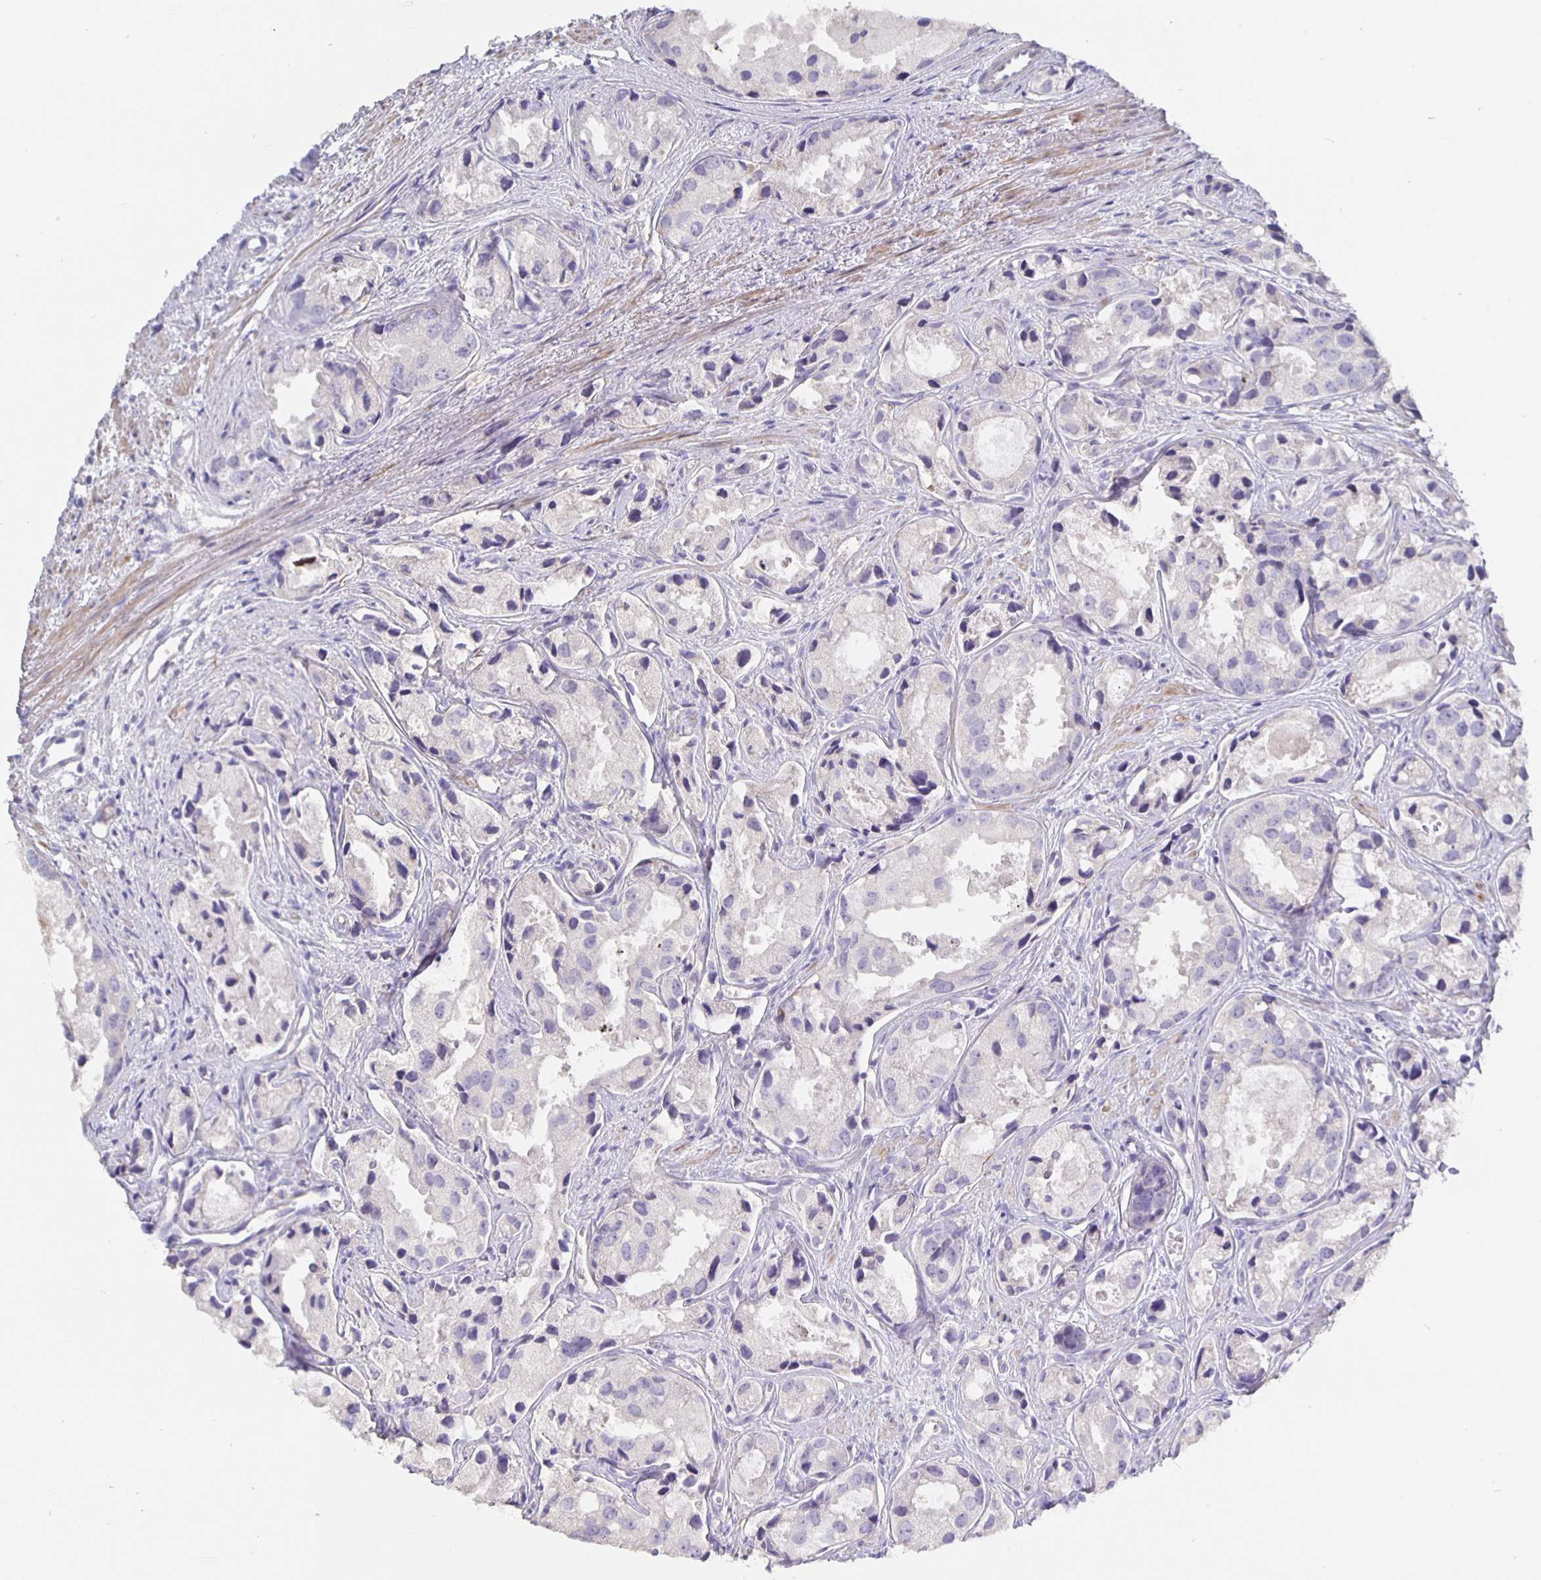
{"staining": {"intensity": "negative", "quantity": "none", "location": "none"}, "tissue": "prostate cancer", "cell_type": "Tumor cells", "image_type": "cancer", "snomed": [{"axis": "morphology", "description": "Adenocarcinoma, High grade"}, {"axis": "topography", "description": "Prostate"}], "caption": "Immunohistochemical staining of prostate cancer (high-grade adenocarcinoma) shows no significant expression in tumor cells. (DAB IHC, high magnification).", "gene": "CFAP74", "patient": {"sex": "male", "age": 84}}